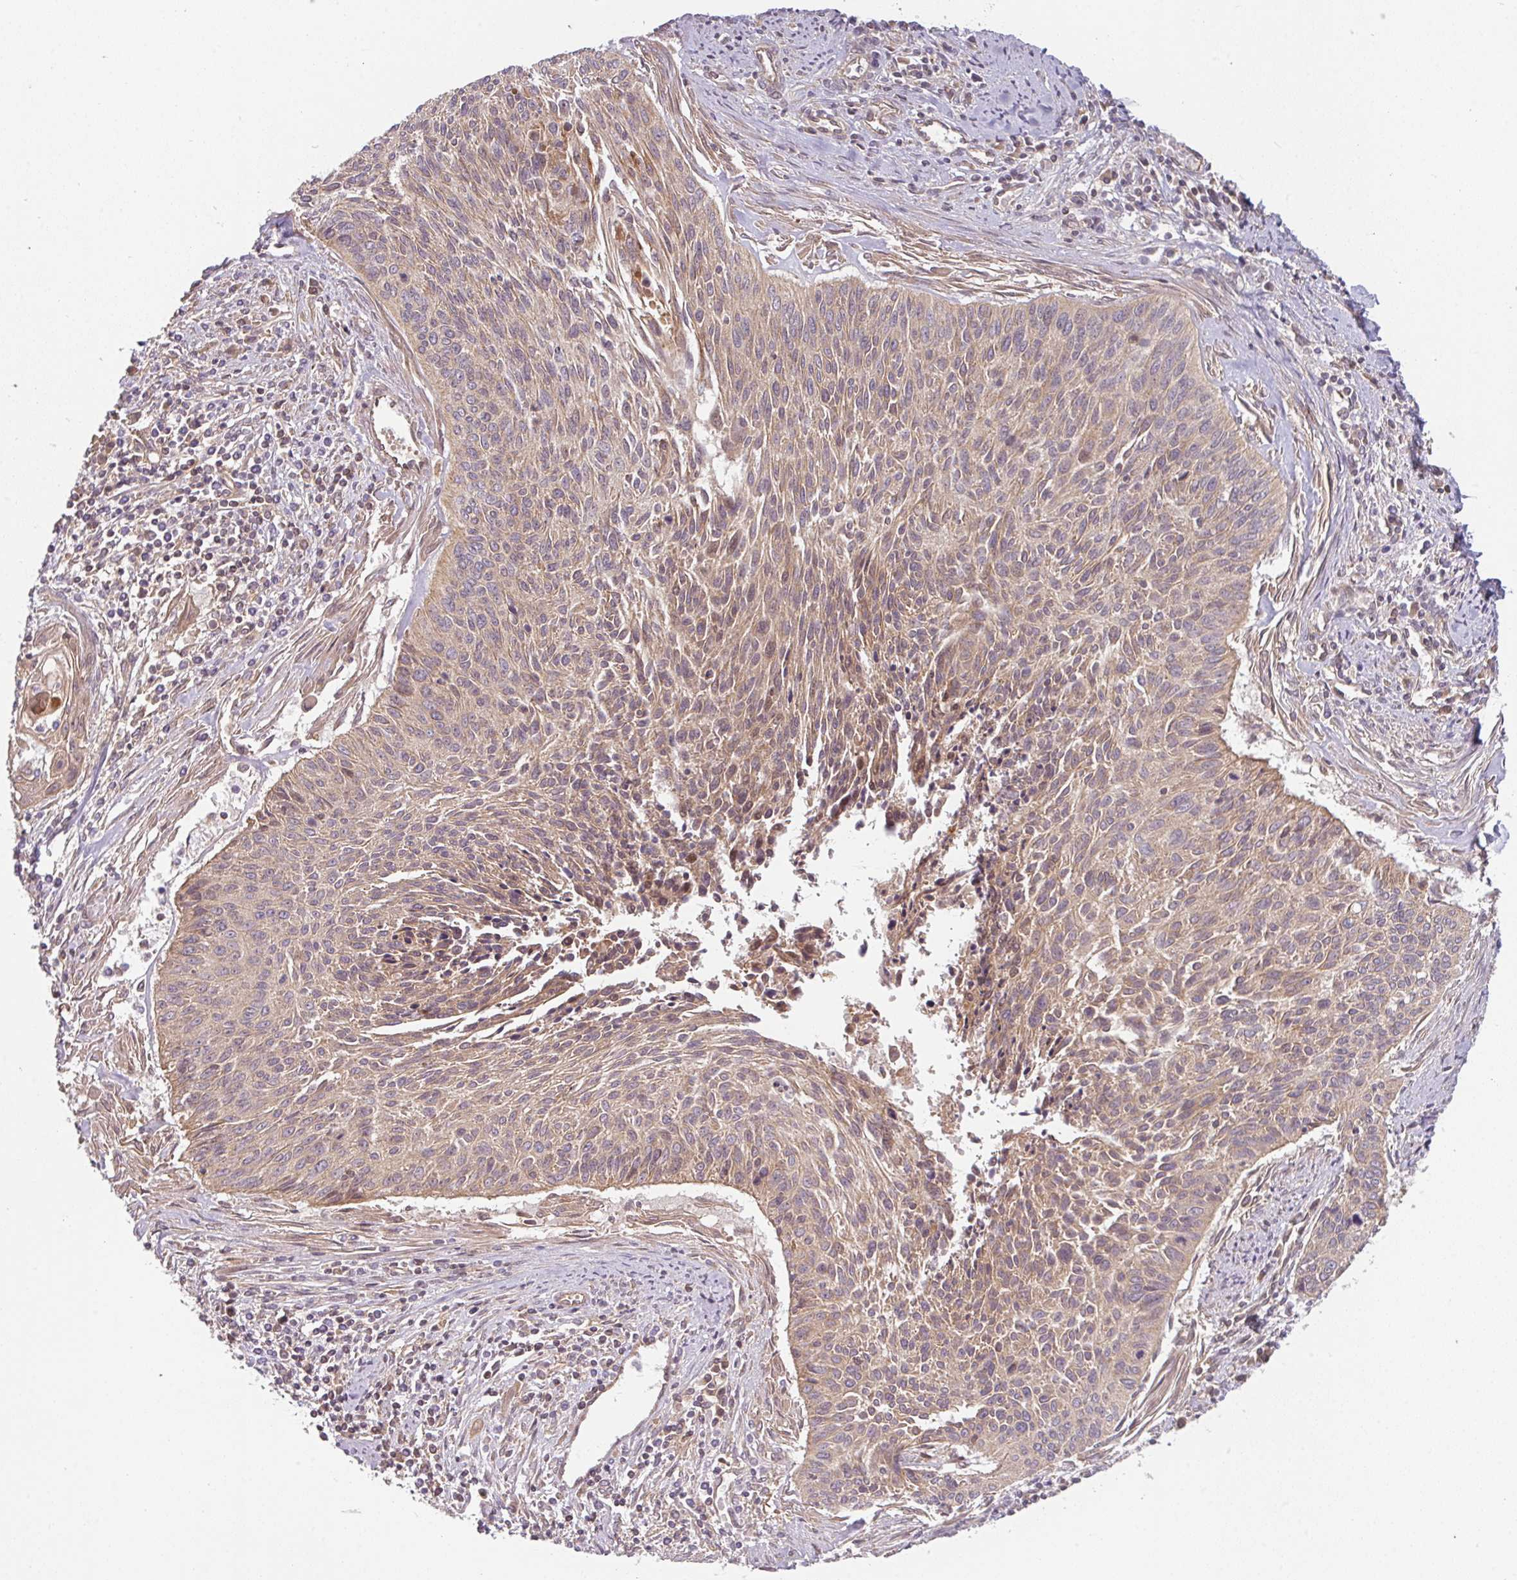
{"staining": {"intensity": "moderate", "quantity": "25%-75%", "location": "cytoplasmic/membranous,nuclear"}, "tissue": "cervical cancer", "cell_type": "Tumor cells", "image_type": "cancer", "snomed": [{"axis": "morphology", "description": "Squamous cell carcinoma, NOS"}, {"axis": "topography", "description": "Cervix"}], "caption": "Tumor cells demonstrate medium levels of moderate cytoplasmic/membranous and nuclear expression in approximately 25%-75% of cells in cervical squamous cell carcinoma. Immunohistochemistry stains the protein of interest in brown and the nuclei are stained blue.", "gene": "RNF31", "patient": {"sex": "female", "age": 55}}